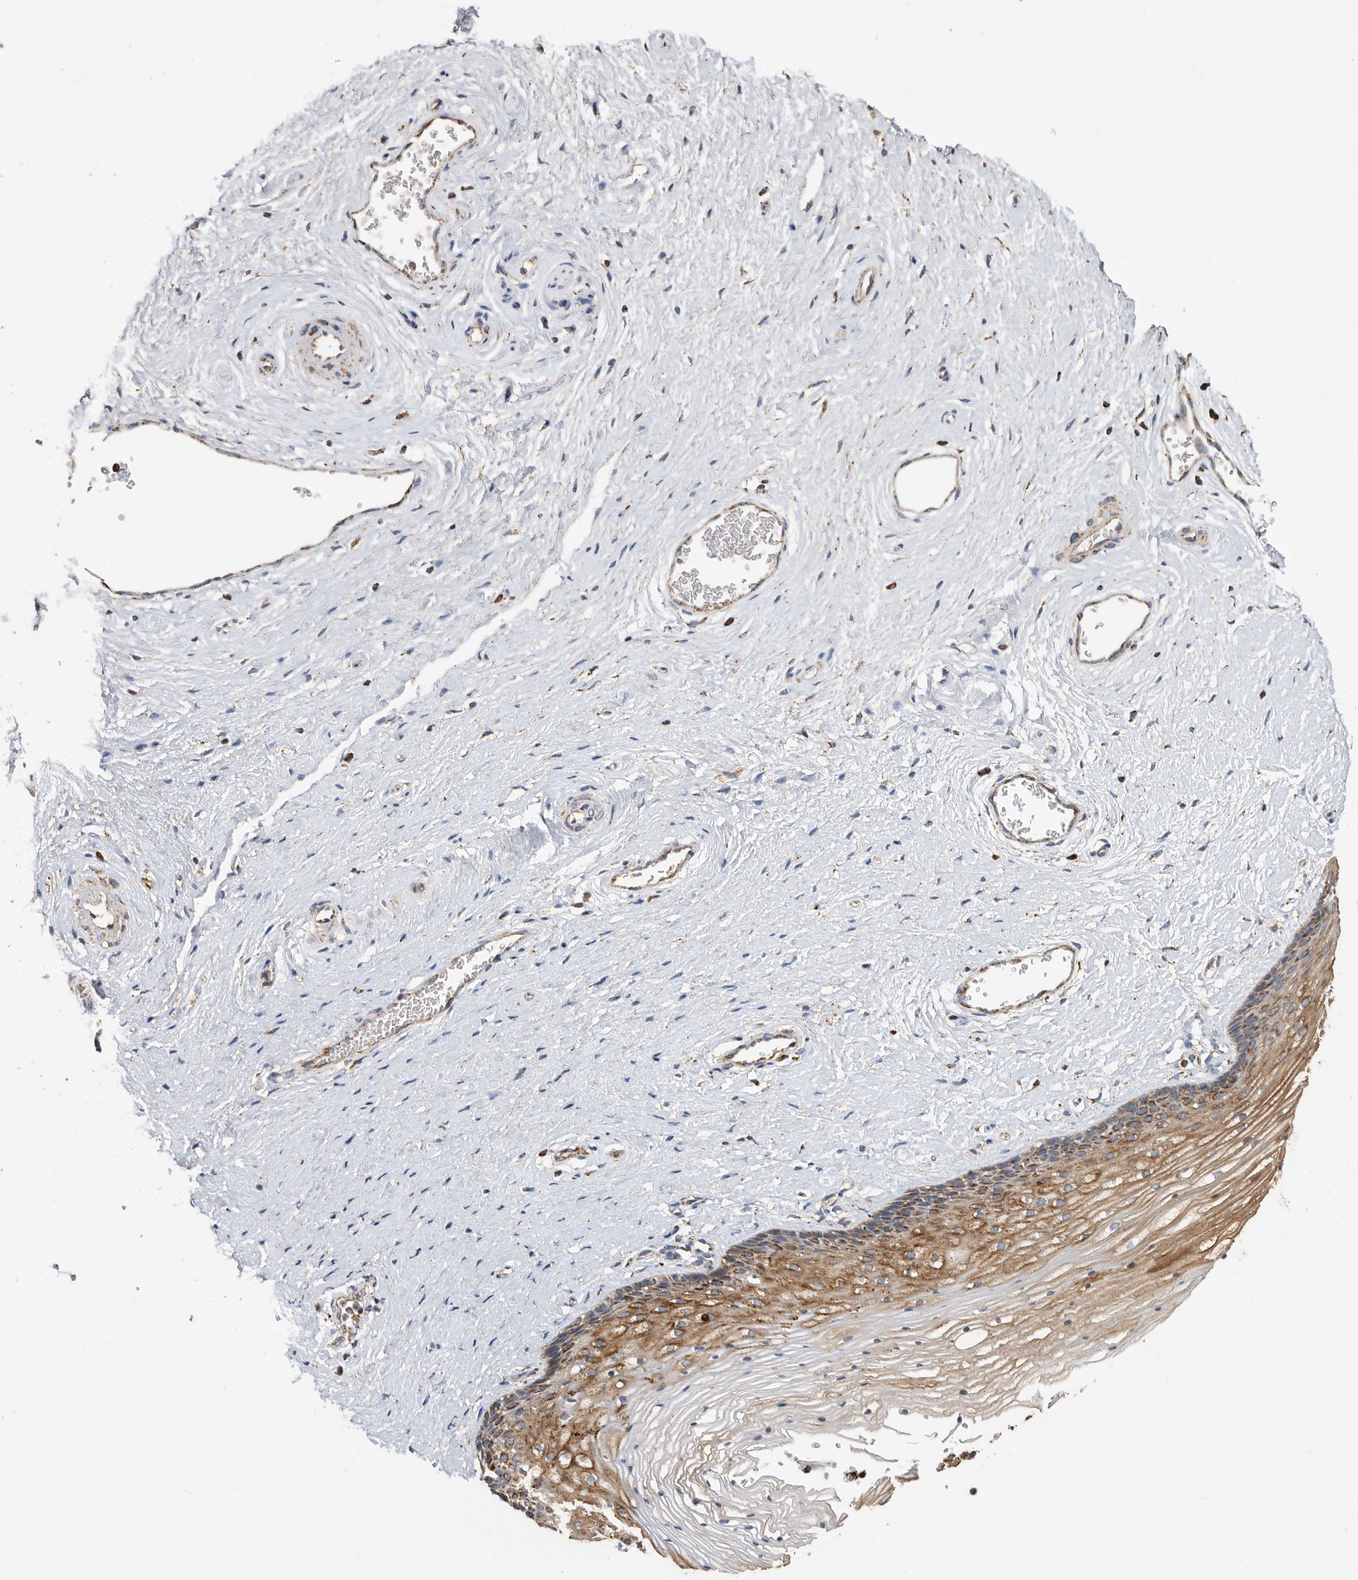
{"staining": {"intensity": "moderate", "quantity": ">75%", "location": "cytoplasmic/membranous"}, "tissue": "vagina", "cell_type": "Squamous epithelial cells", "image_type": "normal", "snomed": [{"axis": "morphology", "description": "Normal tissue, NOS"}, {"axis": "topography", "description": "Vagina"}], "caption": "An immunohistochemistry histopathology image of unremarkable tissue is shown. Protein staining in brown shows moderate cytoplasmic/membranous positivity in vagina within squamous epithelial cells. (DAB (3,3'-diaminobenzidine) IHC with brightfield microscopy, high magnification).", "gene": "WFDC1", "patient": {"sex": "female", "age": 46}}